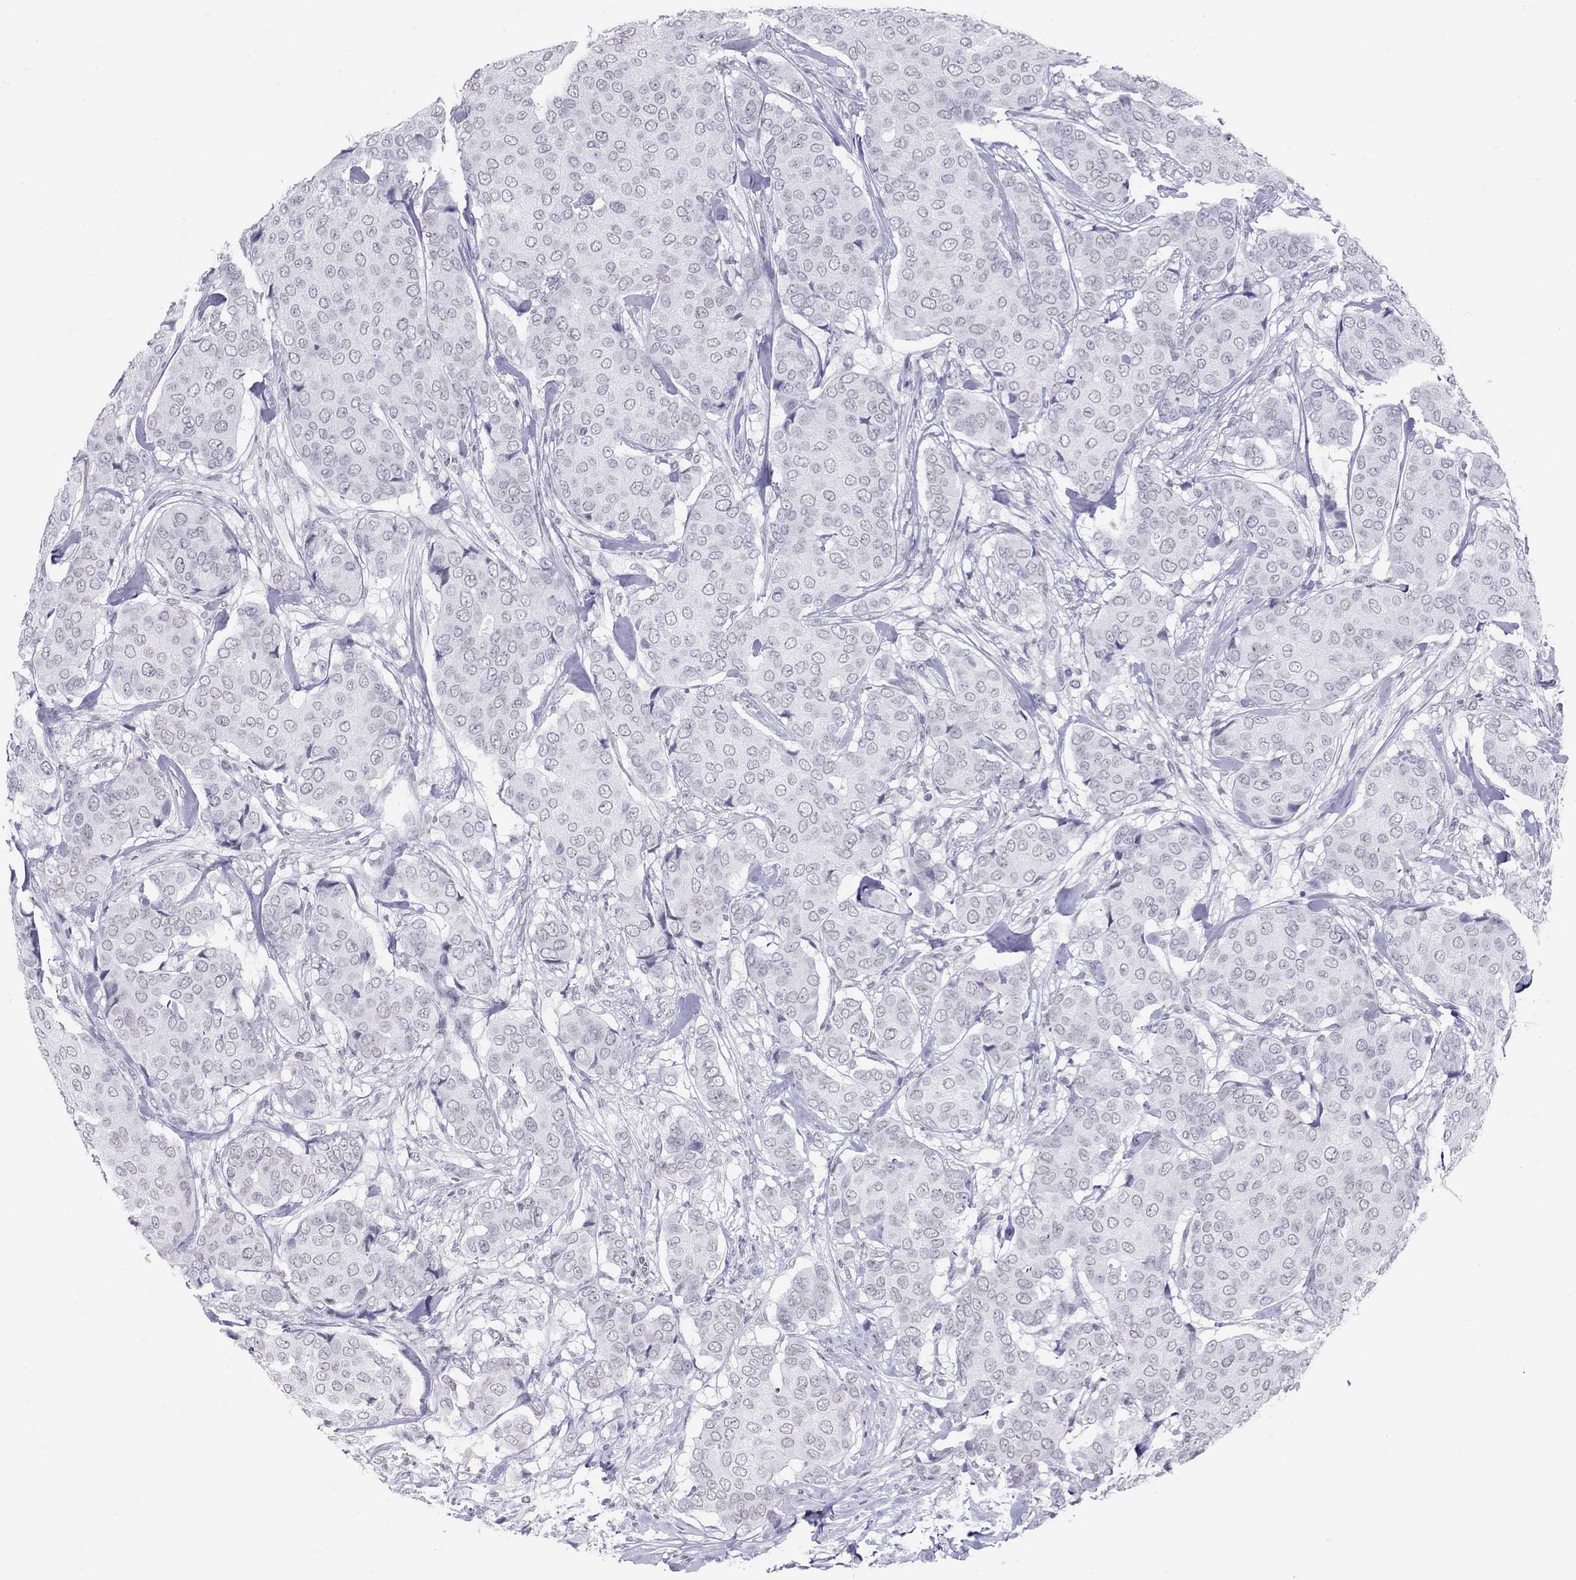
{"staining": {"intensity": "negative", "quantity": "none", "location": "none"}, "tissue": "breast cancer", "cell_type": "Tumor cells", "image_type": "cancer", "snomed": [{"axis": "morphology", "description": "Duct carcinoma"}, {"axis": "topography", "description": "Breast"}], "caption": "A photomicrograph of human breast infiltrating ductal carcinoma is negative for staining in tumor cells. (Stains: DAB IHC with hematoxylin counter stain, Microscopy: brightfield microscopy at high magnification).", "gene": "JHY", "patient": {"sex": "female", "age": 75}}